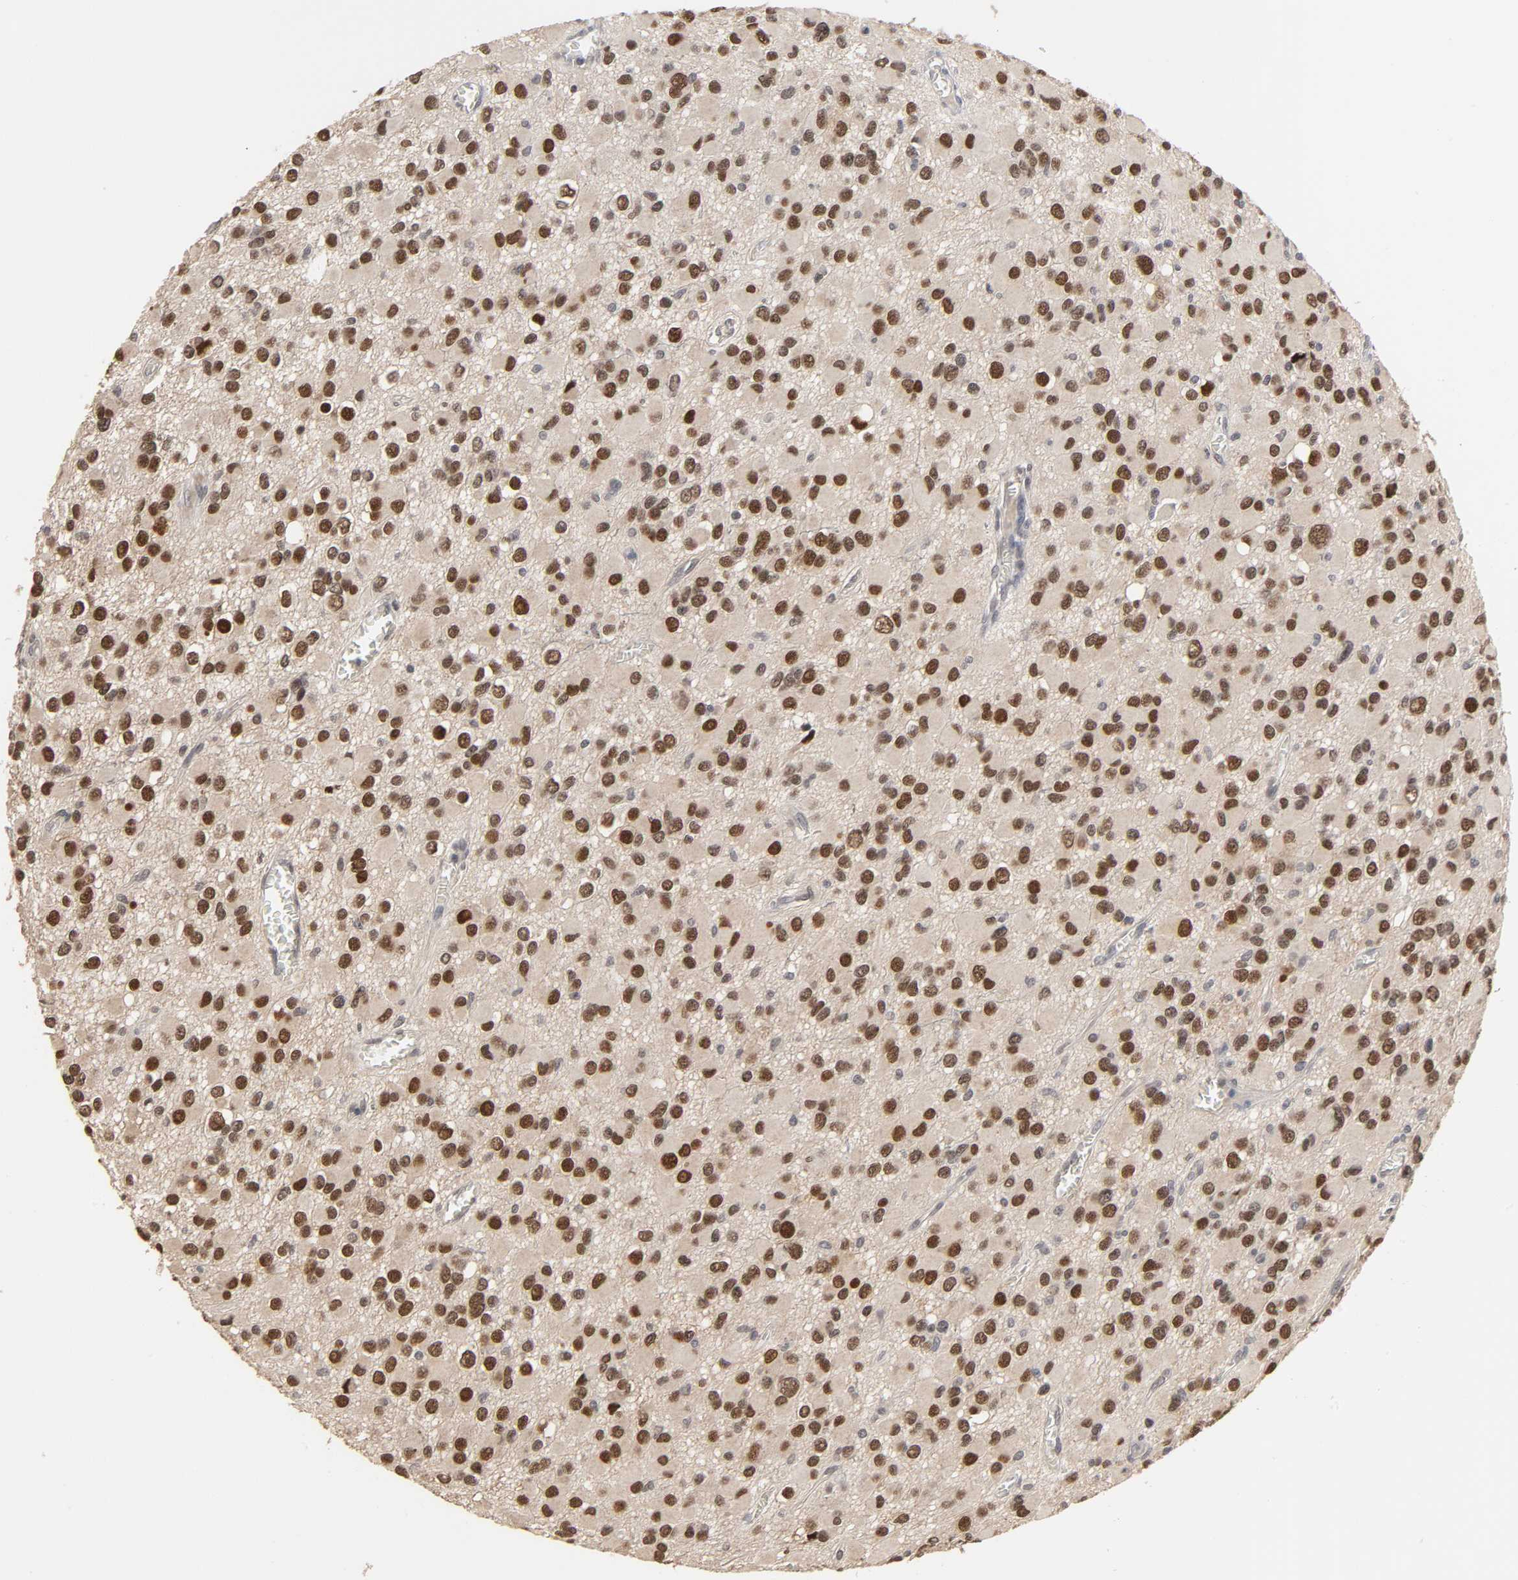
{"staining": {"intensity": "strong", "quantity": ">75%", "location": "nuclear"}, "tissue": "glioma", "cell_type": "Tumor cells", "image_type": "cancer", "snomed": [{"axis": "morphology", "description": "Glioma, malignant, Low grade"}, {"axis": "topography", "description": "Brain"}], "caption": "Glioma stained with a brown dye displays strong nuclear positive staining in about >75% of tumor cells.", "gene": "HTR1E", "patient": {"sex": "male", "age": 42}}